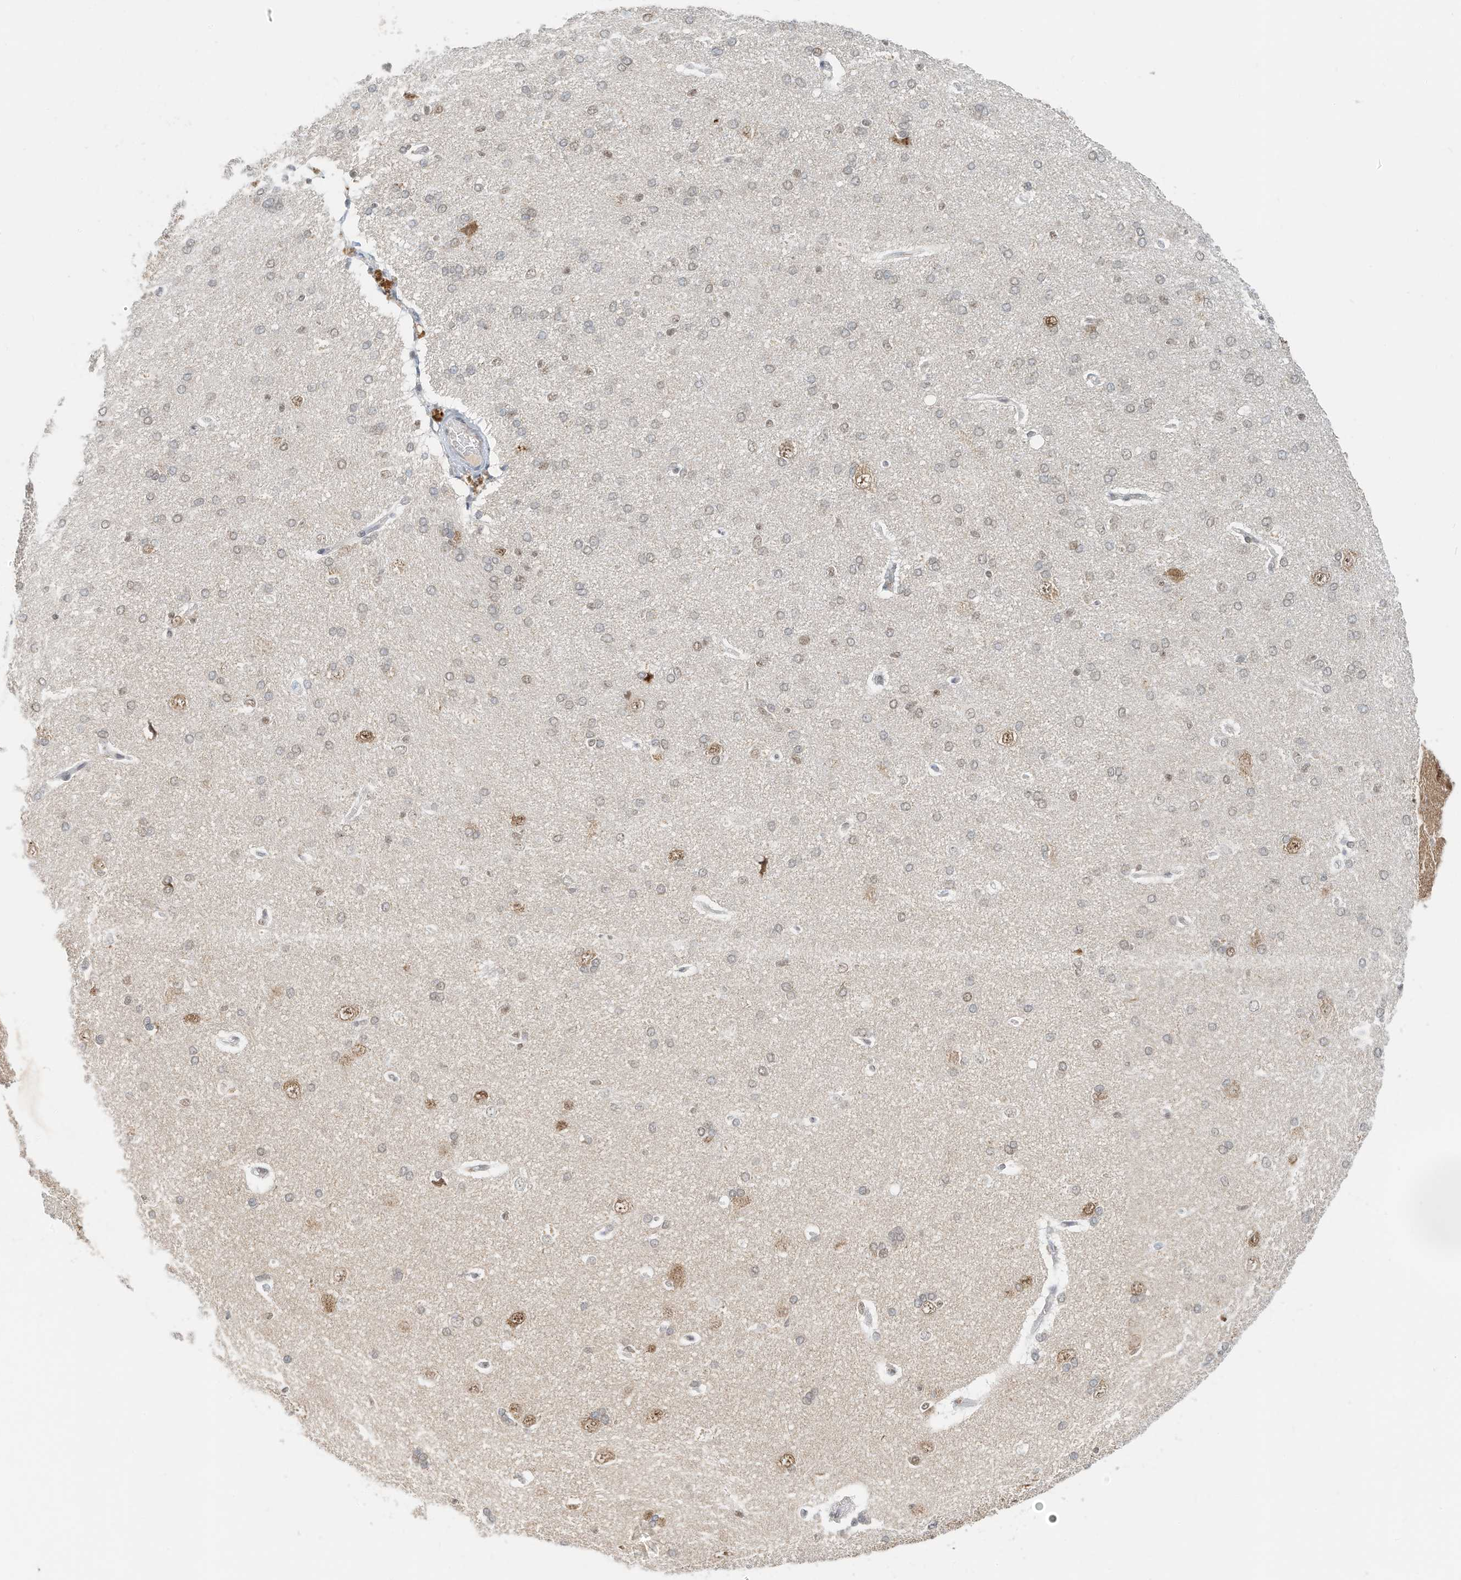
{"staining": {"intensity": "negative", "quantity": "none", "location": "none"}, "tissue": "cerebral cortex", "cell_type": "Endothelial cells", "image_type": "normal", "snomed": [{"axis": "morphology", "description": "Normal tissue, NOS"}, {"axis": "topography", "description": "Cerebral cortex"}], "caption": "DAB immunohistochemical staining of benign human cerebral cortex exhibits no significant staining in endothelial cells. Nuclei are stained in blue.", "gene": "OGT", "patient": {"sex": "male", "age": 62}}